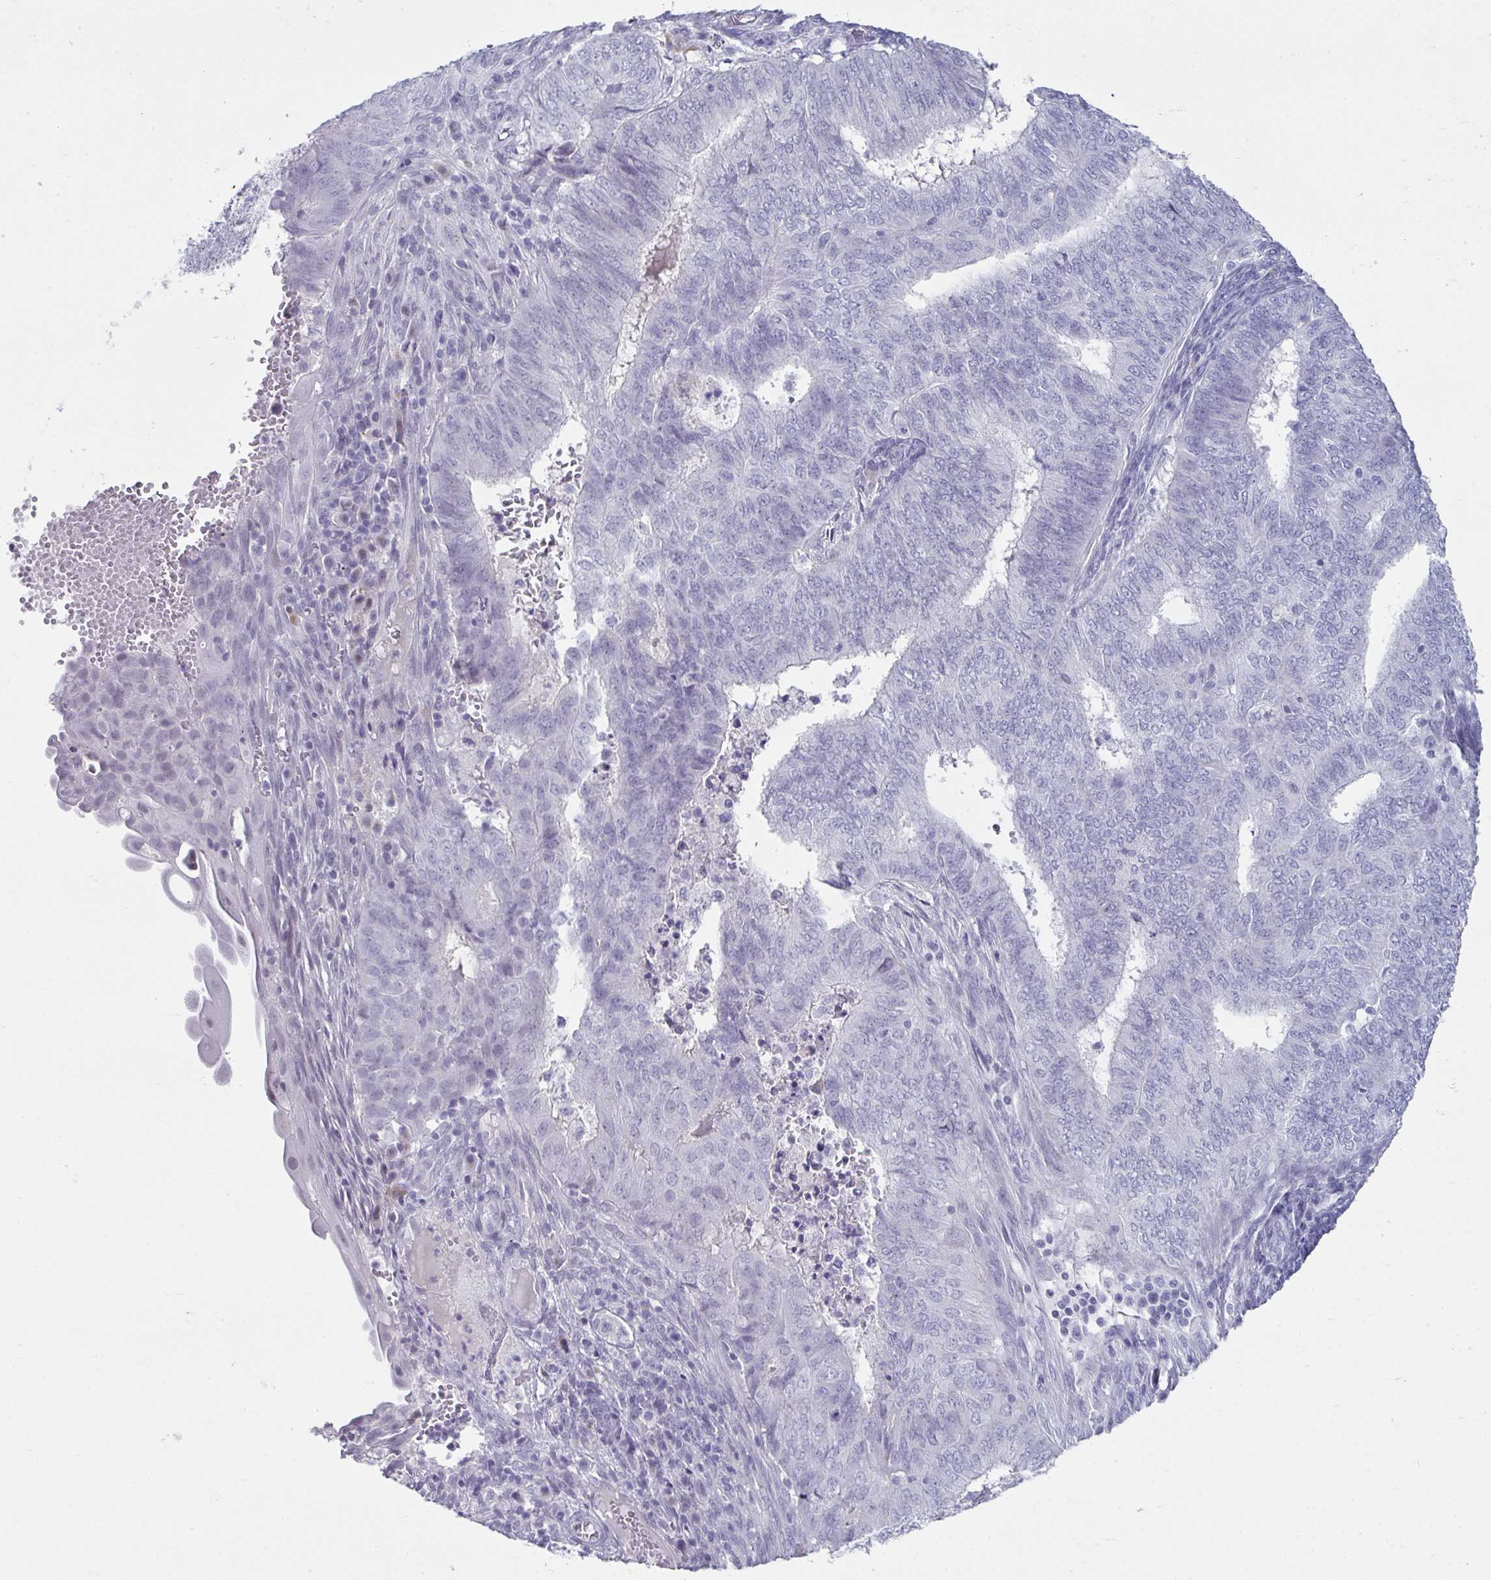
{"staining": {"intensity": "negative", "quantity": "none", "location": "none"}, "tissue": "endometrial cancer", "cell_type": "Tumor cells", "image_type": "cancer", "snomed": [{"axis": "morphology", "description": "Adenocarcinoma, NOS"}, {"axis": "topography", "description": "Endometrium"}], "caption": "Endometrial cancer was stained to show a protein in brown. There is no significant positivity in tumor cells.", "gene": "VSIG10L", "patient": {"sex": "female", "age": 62}}